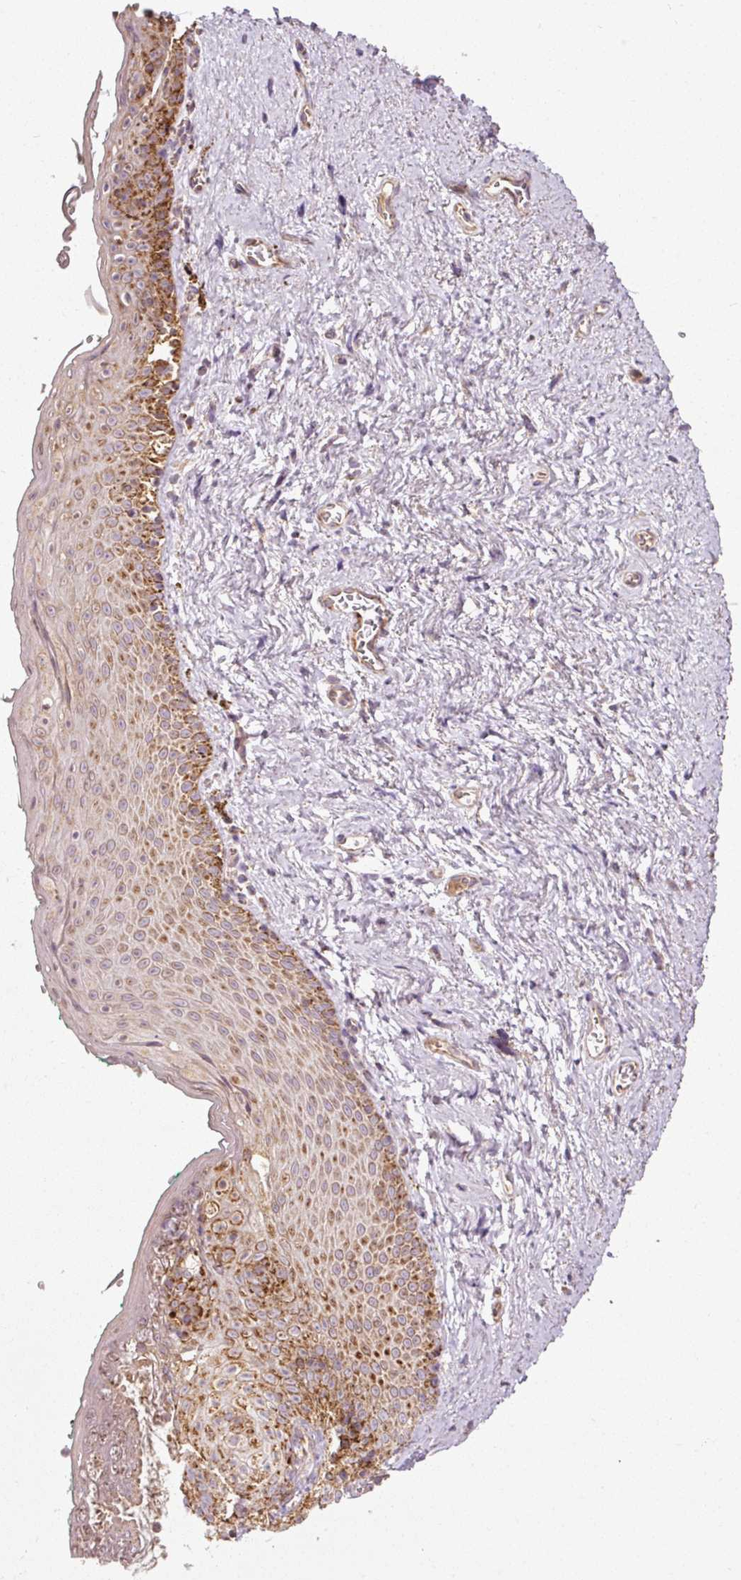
{"staining": {"intensity": "moderate", "quantity": ">75%", "location": "cytoplasmic/membranous"}, "tissue": "vagina", "cell_type": "Squamous epithelial cells", "image_type": "normal", "snomed": [{"axis": "morphology", "description": "Normal tissue, NOS"}, {"axis": "topography", "description": "Vulva"}, {"axis": "topography", "description": "Vagina"}, {"axis": "topography", "description": "Peripheral nerve tissue"}], "caption": "IHC (DAB (3,3'-diaminobenzidine)) staining of benign human vagina exhibits moderate cytoplasmic/membranous protein positivity in approximately >75% of squamous epithelial cells. (brown staining indicates protein expression, while blue staining denotes nuclei).", "gene": "NDUFB4", "patient": {"sex": "female", "age": 66}}